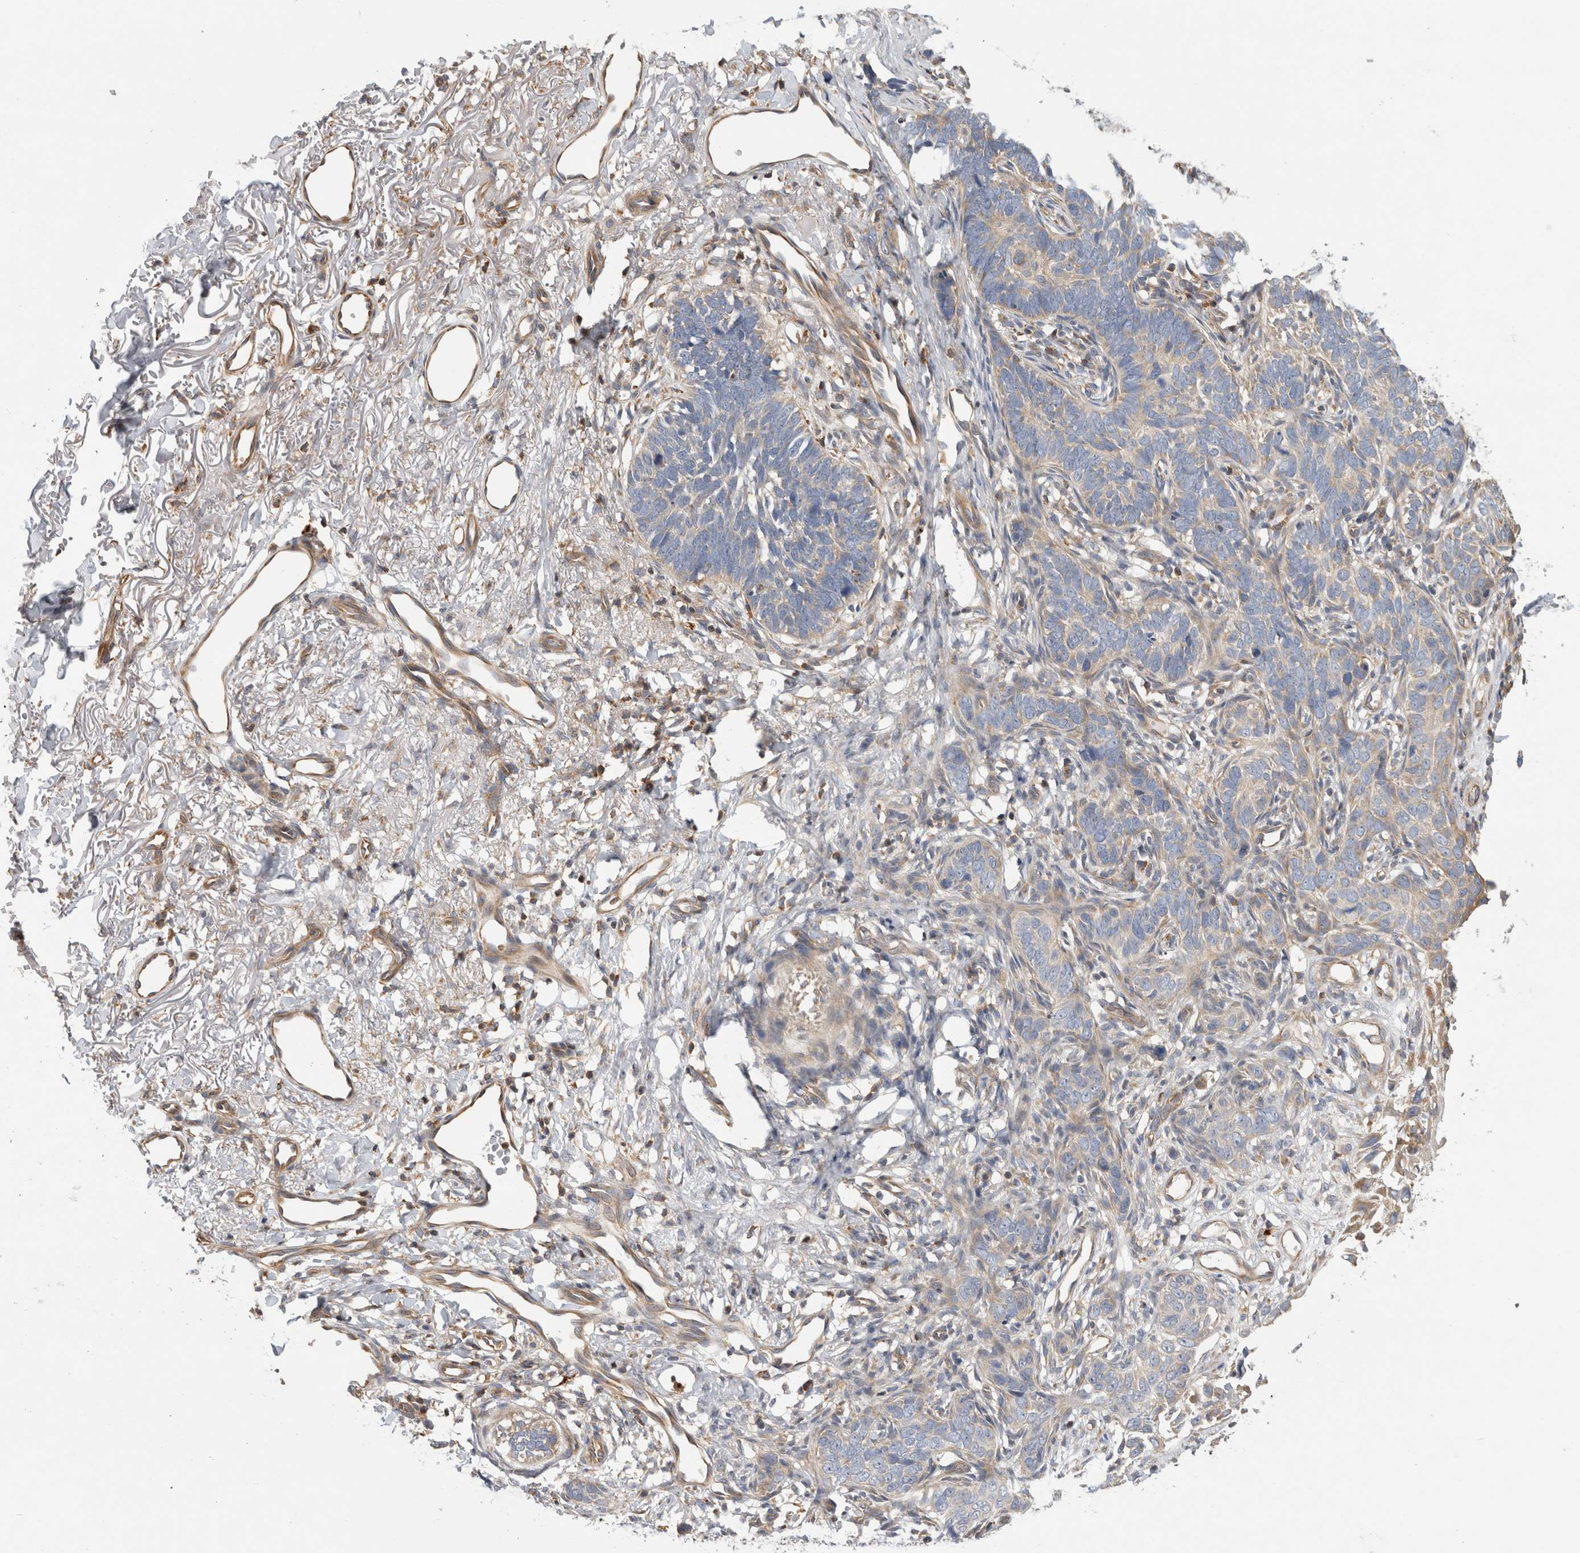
{"staining": {"intensity": "negative", "quantity": "none", "location": "none"}, "tissue": "skin cancer", "cell_type": "Tumor cells", "image_type": "cancer", "snomed": [{"axis": "morphology", "description": "Normal tissue, NOS"}, {"axis": "morphology", "description": "Basal cell carcinoma"}, {"axis": "topography", "description": "Skin"}], "caption": "An IHC histopathology image of basal cell carcinoma (skin) is shown. There is no staining in tumor cells of basal cell carcinoma (skin). The staining is performed using DAB (3,3'-diaminobenzidine) brown chromogen with nuclei counter-stained in using hematoxylin.", "gene": "GRIK2", "patient": {"sex": "male", "age": 77}}